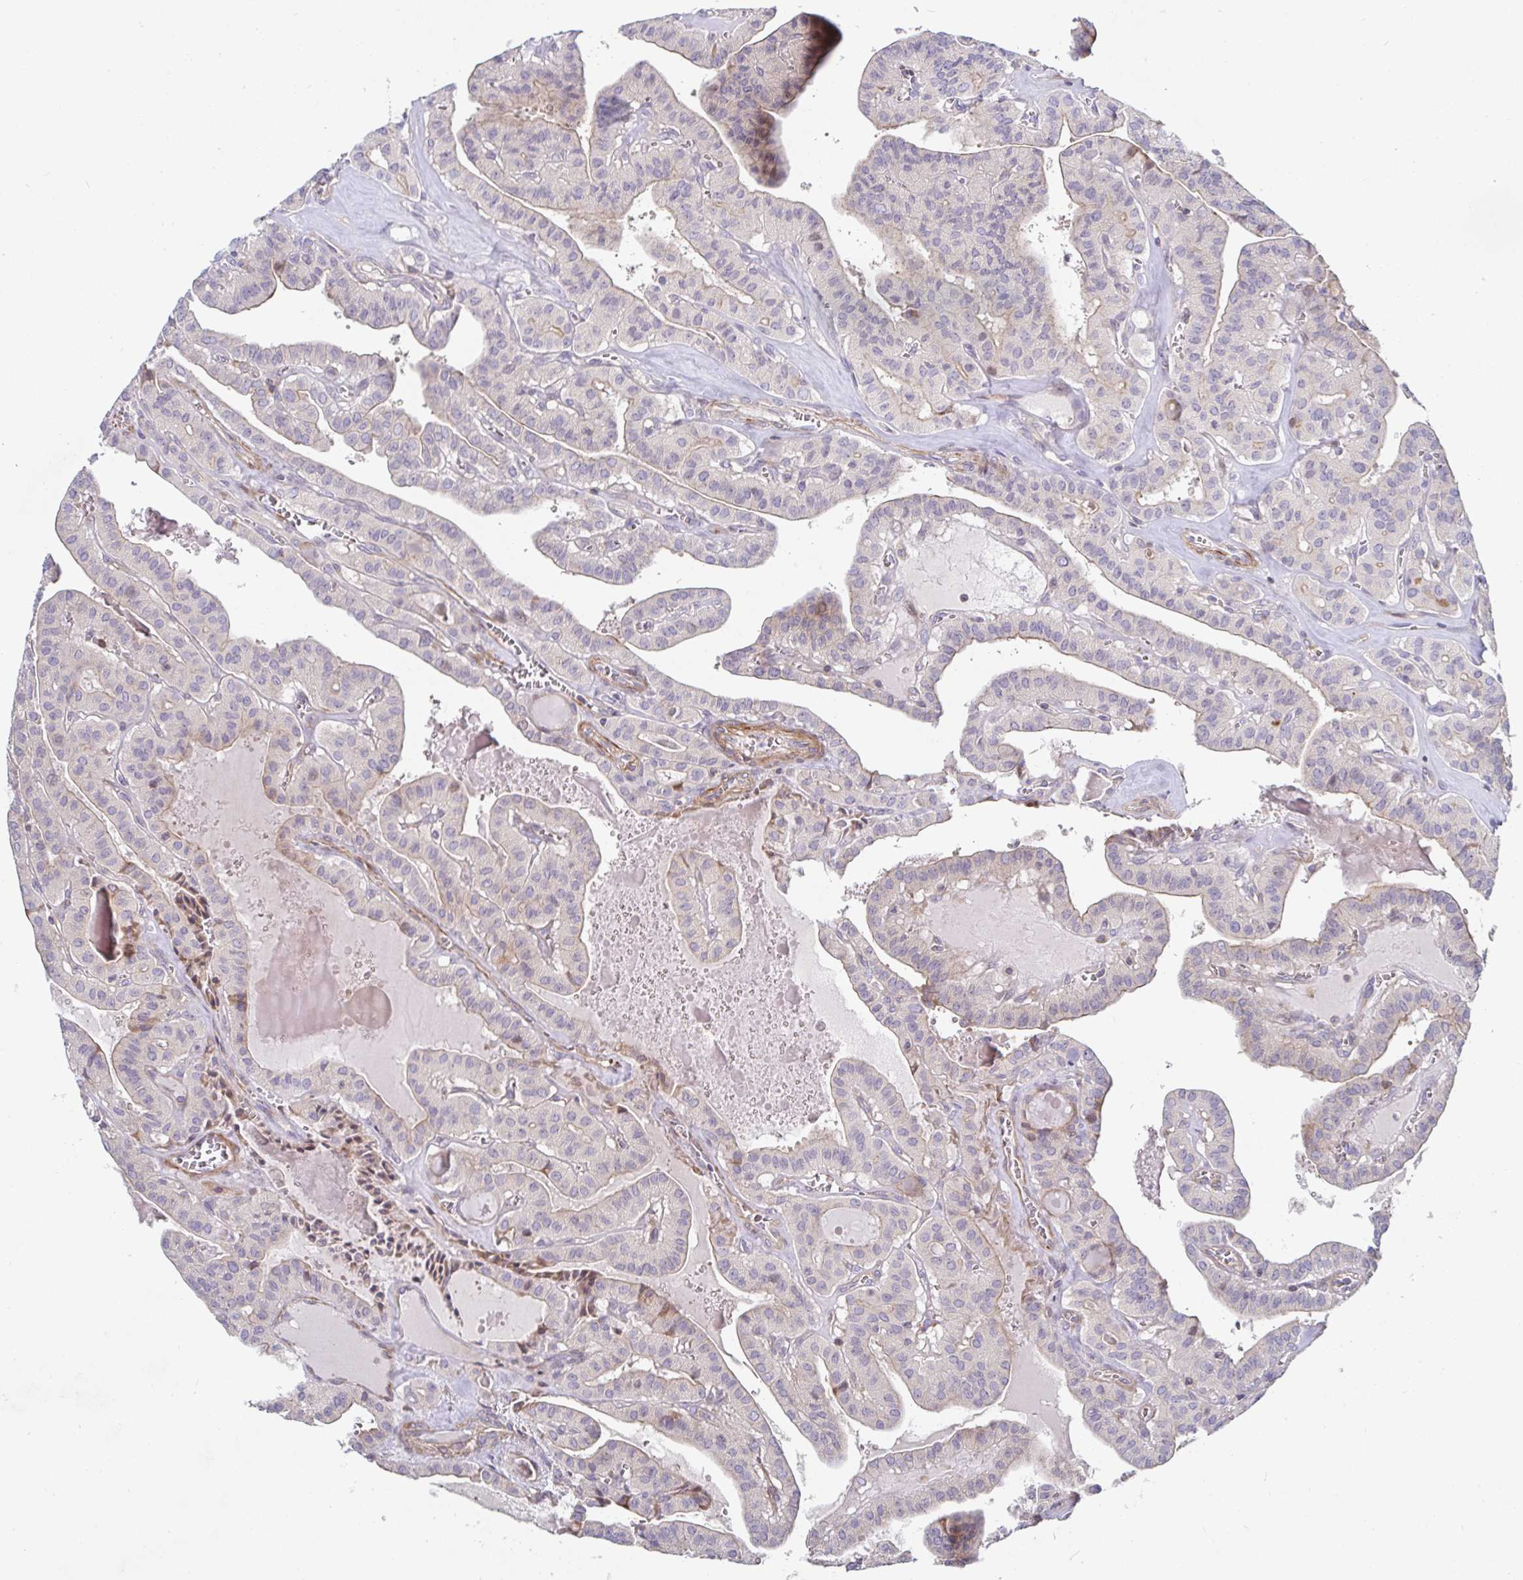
{"staining": {"intensity": "negative", "quantity": "none", "location": "none"}, "tissue": "thyroid cancer", "cell_type": "Tumor cells", "image_type": "cancer", "snomed": [{"axis": "morphology", "description": "Papillary adenocarcinoma, NOS"}, {"axis": "topography", "description": "Thyroid gland"}], "caption": "This is a histopathology image of IHC staining of thyroid papillary adenocarcinoma, which shows no staining in tumor cells.", "gene": "SSH2", "patient": {"sex": "male", "age": 52}}